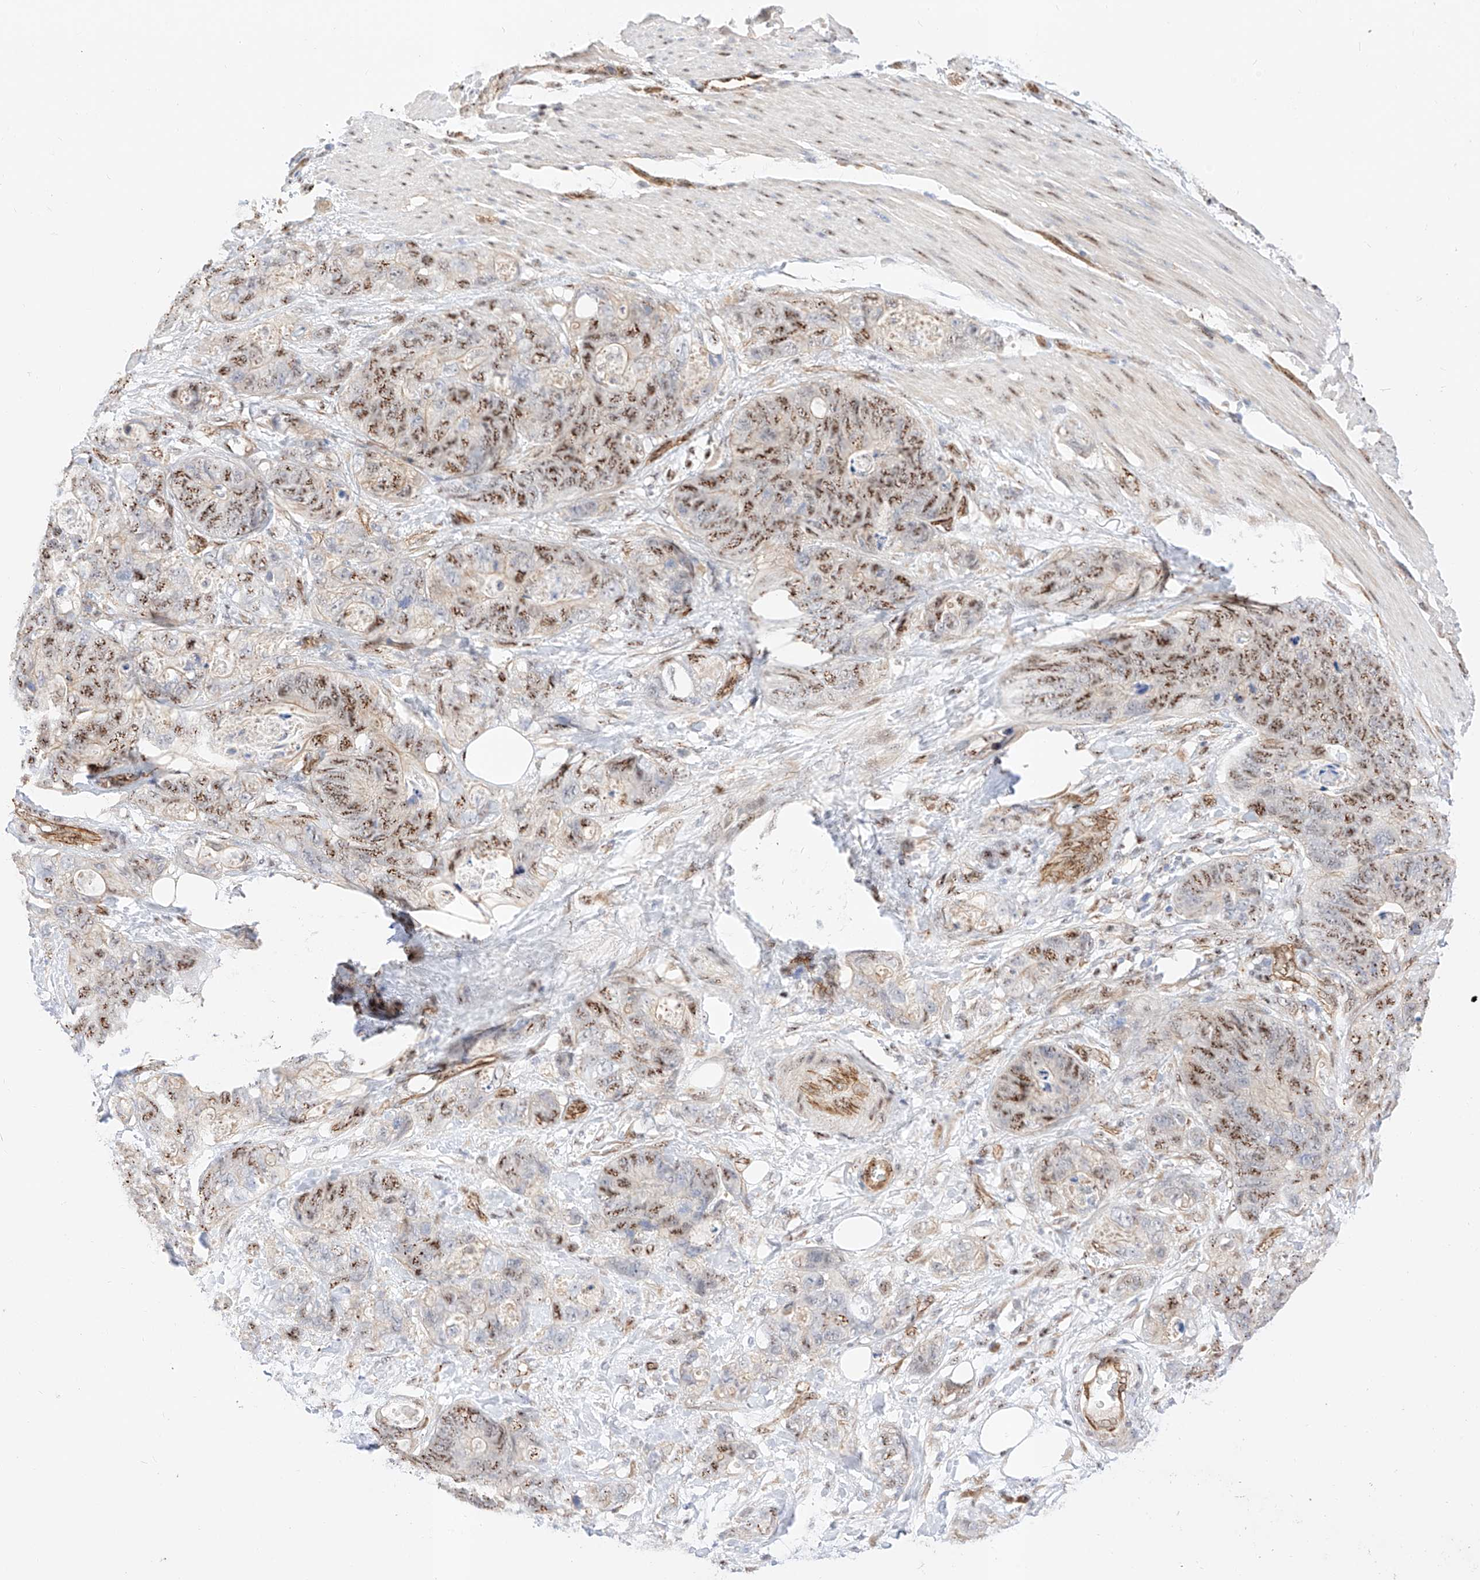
{"staining": {"intensity": "moderate", "quantity": ">75%", "location": "nuclear"}, "tissue": "stomach cancer", "cell_type": "Tumor cells", "image_type": "cancer", "snomed": [{"axis": "morphology", "description": "Normal tissue, NOS"}, {"axis": "morphology", "description": "Adenocarcinoma, NOS"}, {"axis": "topography", "description": "Stomach"}], "caption": "An IHC image of neoplastic tissue is shown. Protein staining in brown shows moderate nuclear positivity in stomach cancer (adenocarcinoma) within tumor cells. The protein of interest is shown in brown color, while the nuclei are stained blue.", "gene": "ATXN7L2", "patient": {"sex": "female", "age": 89}}